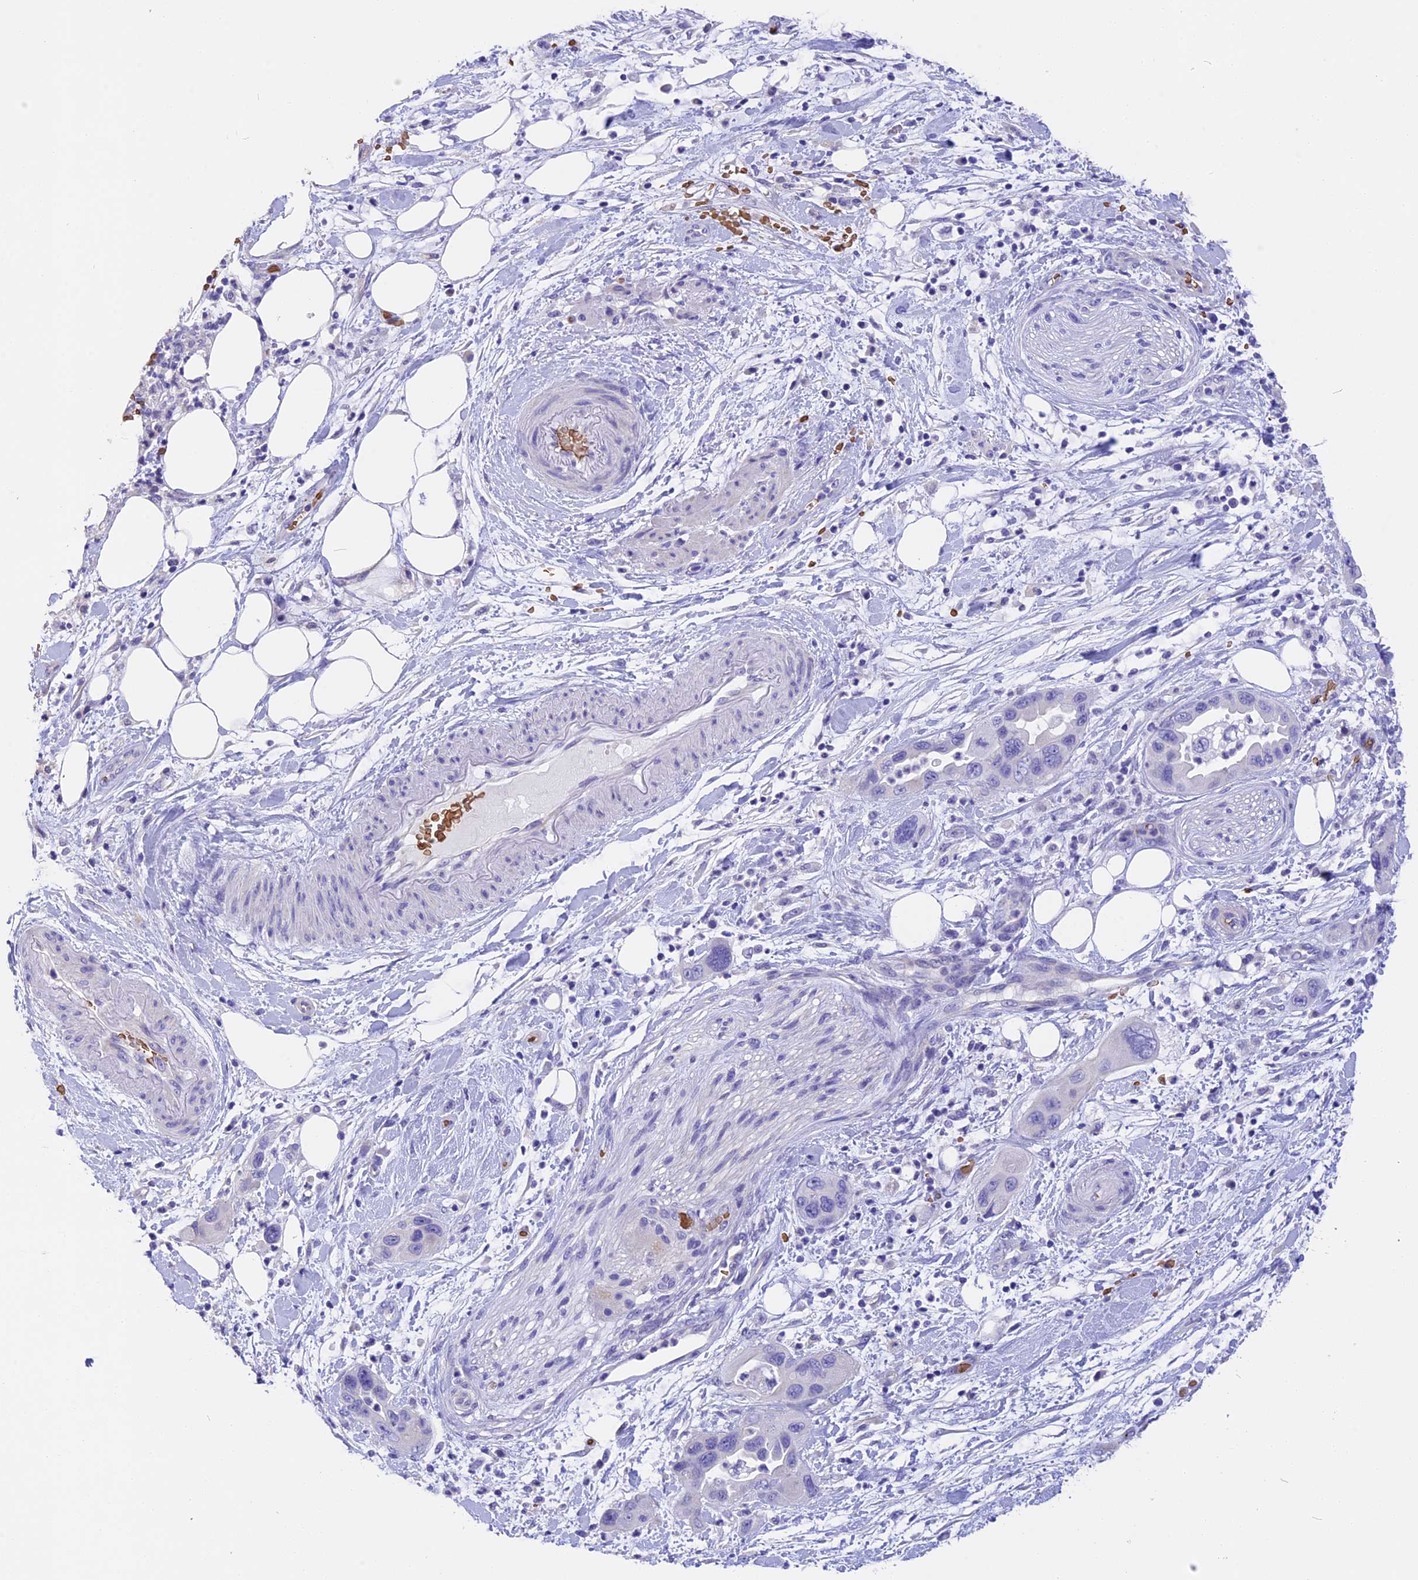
{"staining": {"intensity": "negative", "quantity": "none", "location": "none"}, "tissue": "pancreatic cancer", "cell_type": "Tumor cells", "image_type": "cancer", "snomed": [{"axis": "morphology", "description": "Adenocarcinoma, NOS"}, {"axis": "topography", "description": "Pancreas"}], "caption": "Immunohistochemistry micrograph of neoplastic tissue: human pancreatic cancer (adenocarcinoma) stained with DAB shows no significant protein positivity in tumor cells.", "gene": "TNNC2", "patient": {"sex": "female", "age": 71}}